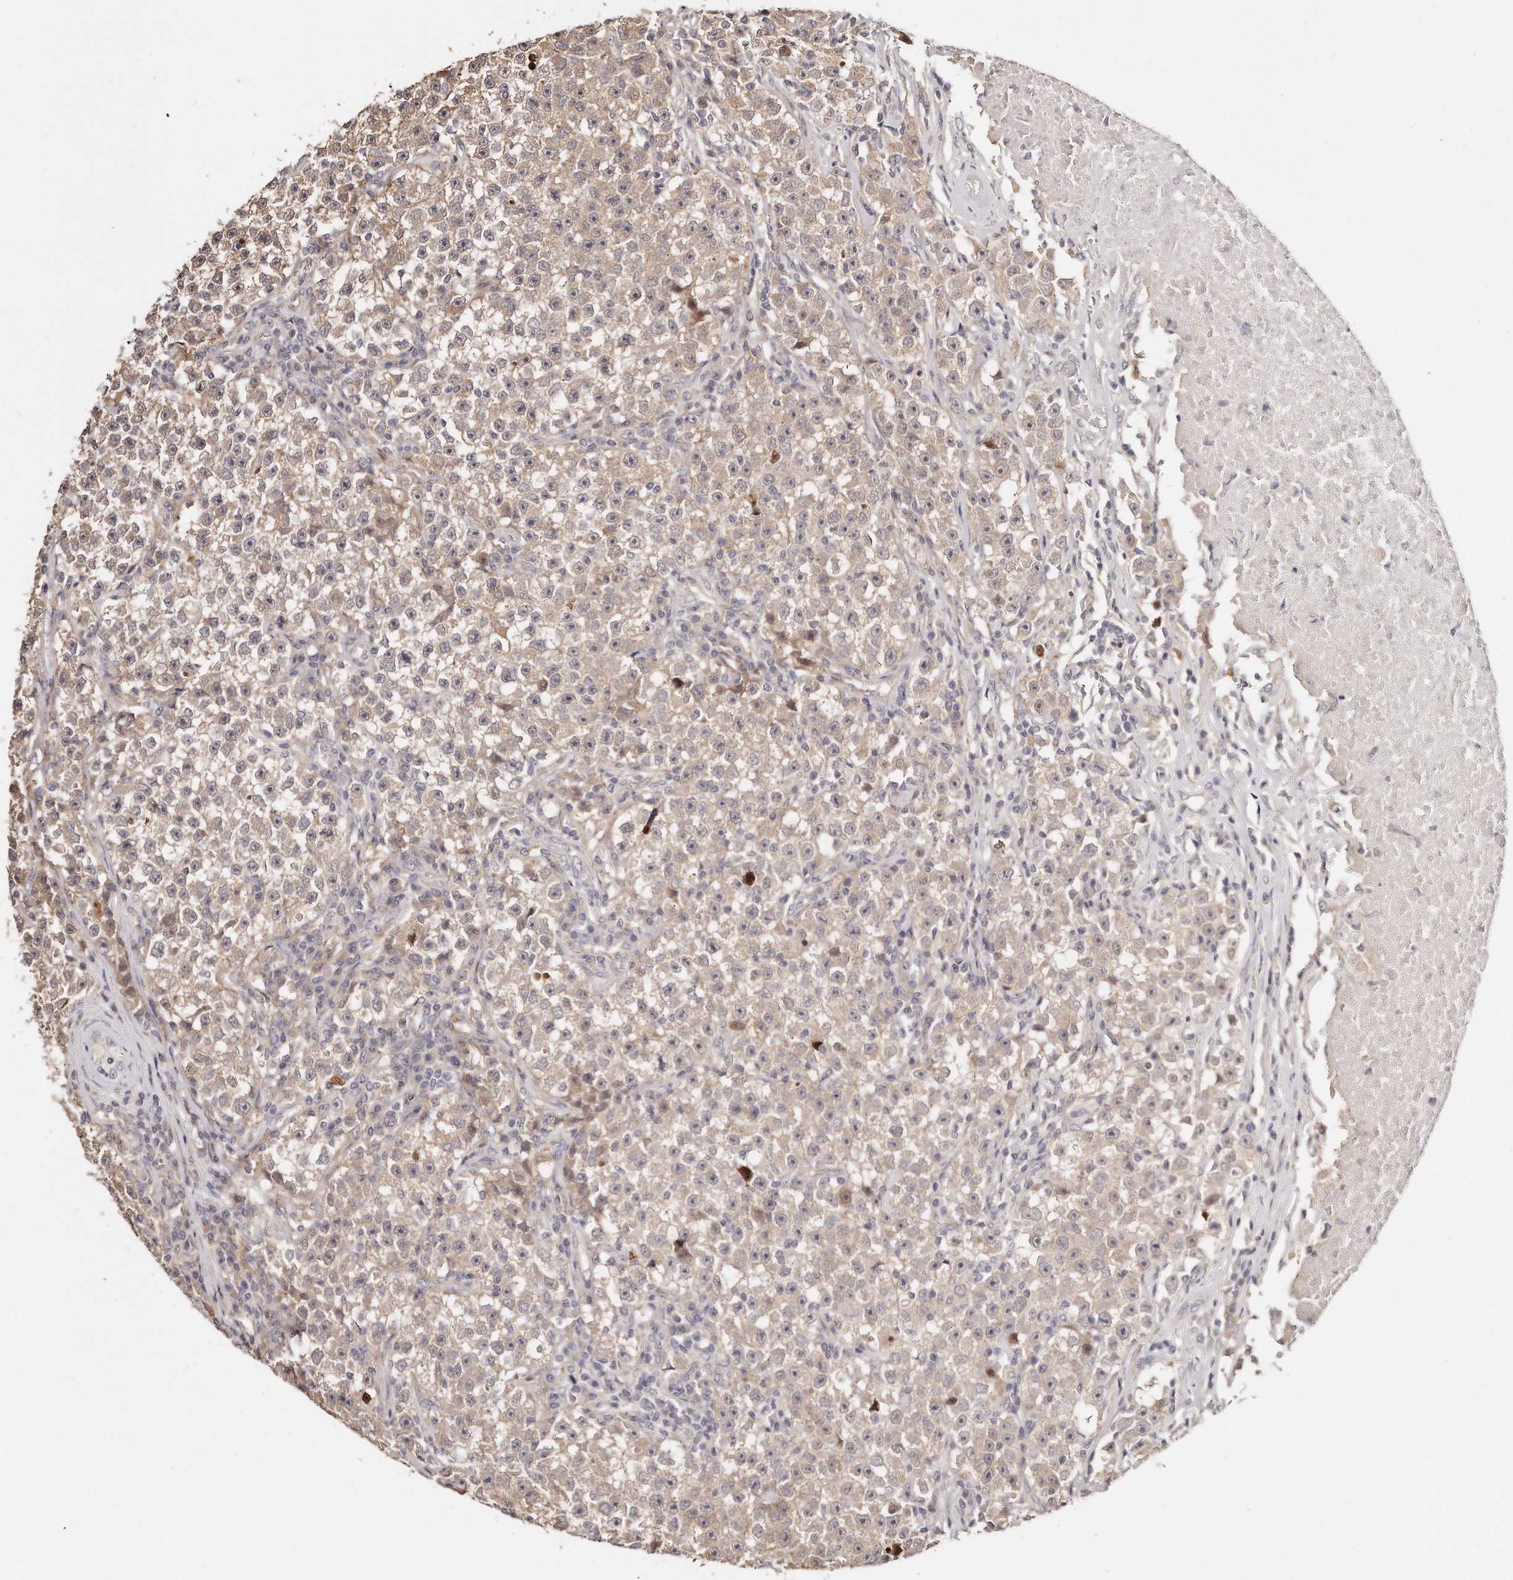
{"staining": {"intensity": "weak", "quantity": ">75%", "location": "cytoplasmic/membranous"}, "tissue": "testis cancer", "cell_type": "Tumor cells", "image_type": "cancer", "snomed": [{"axis": "morphology", "description": "Seminoma, NOS"}, {"axis": "topography", "description": "Testis"}], "caption": "A histopathology image showing weak cytoplasmic/membranous expression in about >75% of tumor cells in testis seminoma, as visualized by brown immunohistochemical staining.", "gene": "CASZ1", "patient": {"sex": "male", "age": 22}}